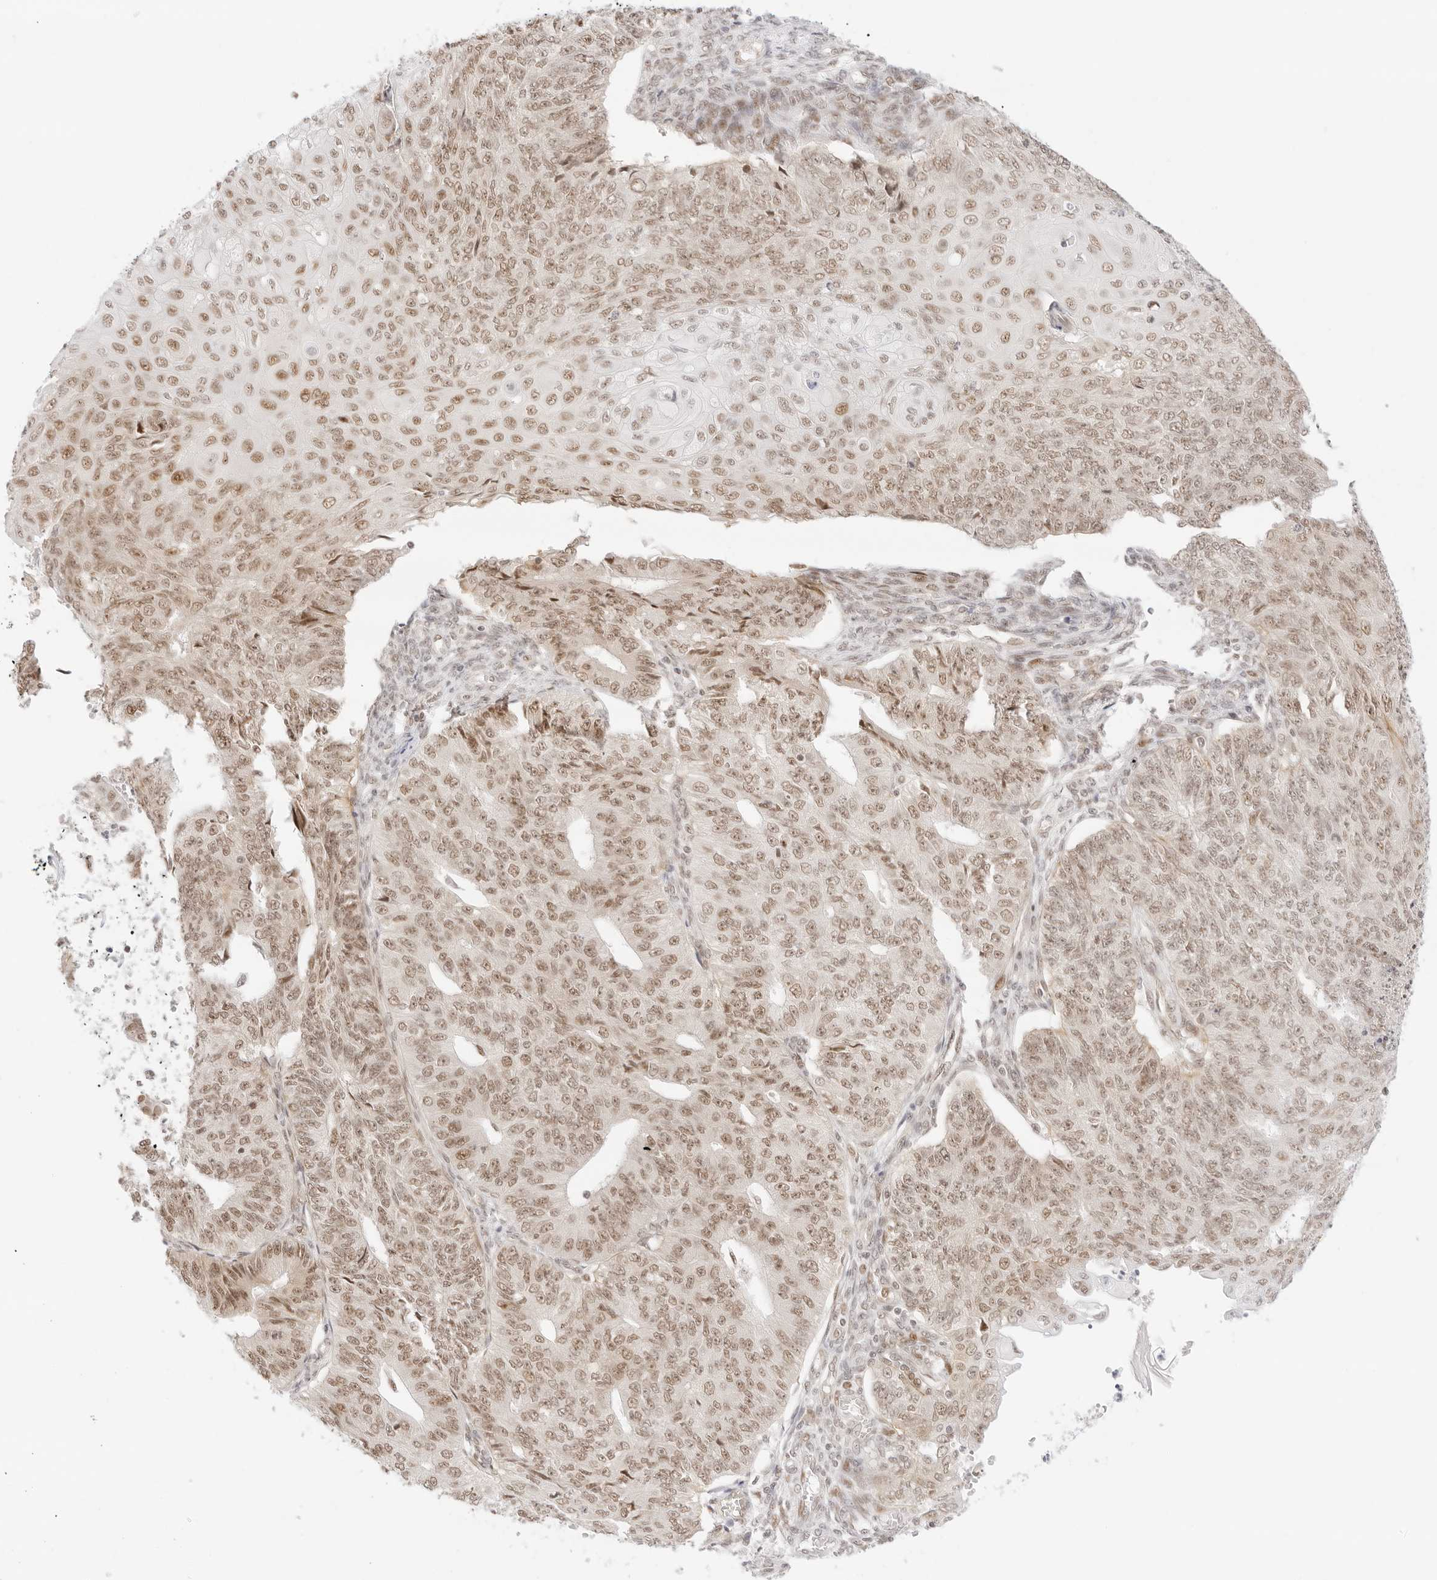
{"staining": {"intensity": "moderate", "quantity": ">75%", "location": "nuclear"}, "tissue": "endometrial cancer", "cell_type": "Tumor cells", "image_type": "cancer", "snomed": [{"axis": "morphology", "description": "Adenocarcinoma, NOS"}, {"axis": "topography", "description": "Endometrium"}], "caption": "Protein expression analysis of human endometrial cancer (adenocarcinoma) reveals moderate nuclear staining in approximately >75% of tumor cells.", "gene": "ITGA6", "patient": {"sex": "female", "age": 32}}